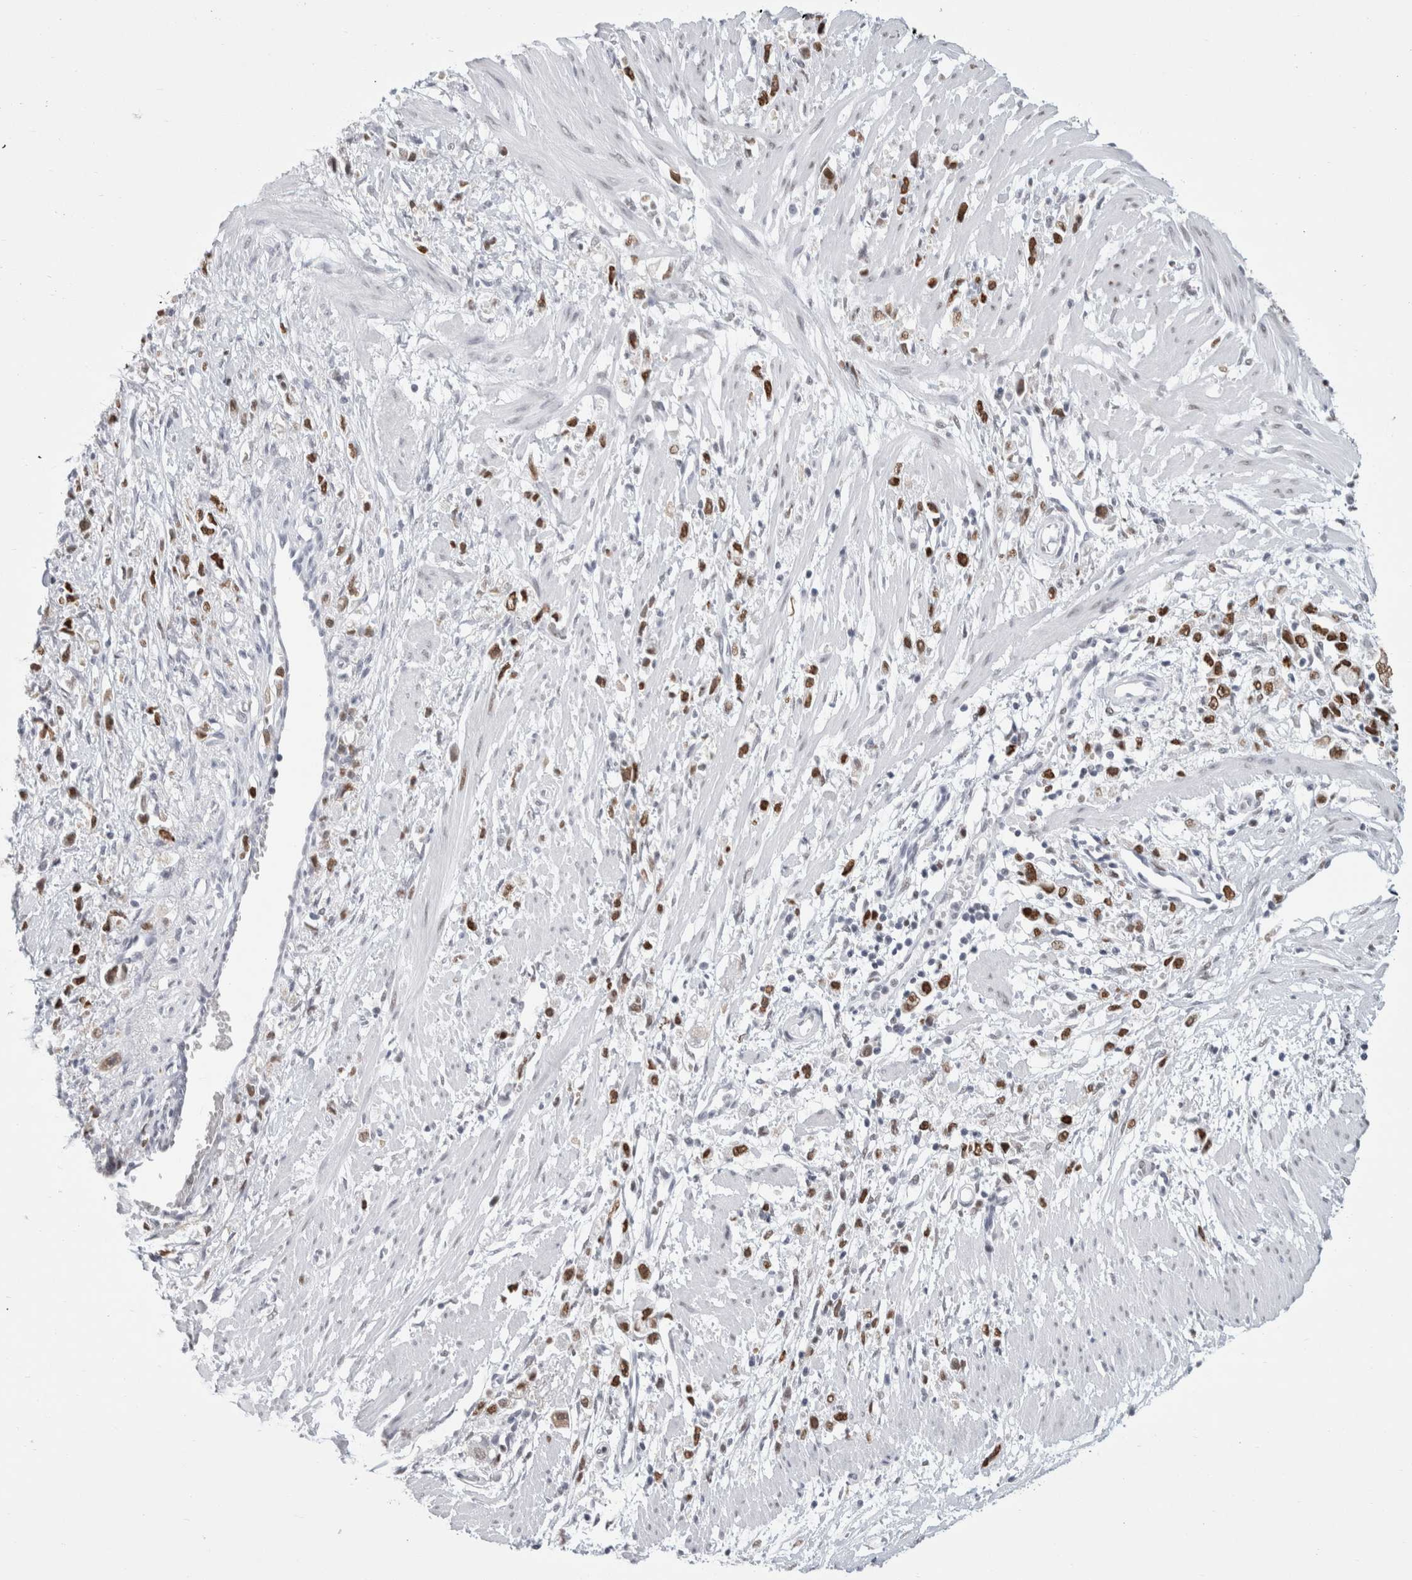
{"staining": {"intensity": "moderate", "quantity": ">75%", "location": "nuclear"}, "tissue": "stomach cancer", "cell_type": "Tumor cells", "image_type": "cancer", "snomed": [{"axis": "morphology", "description": "Adenocarcinoma, NOS"}, {"axis": "topography", "description": "Stomach"}], "caption": "Protein staining shows moderate nuclear positivity in approximately >75% of tumor cells in stomach cancer (adenocarcinoma).", "gene": "SMARCC1", "patient": {"sex": "female", "age": 59}}